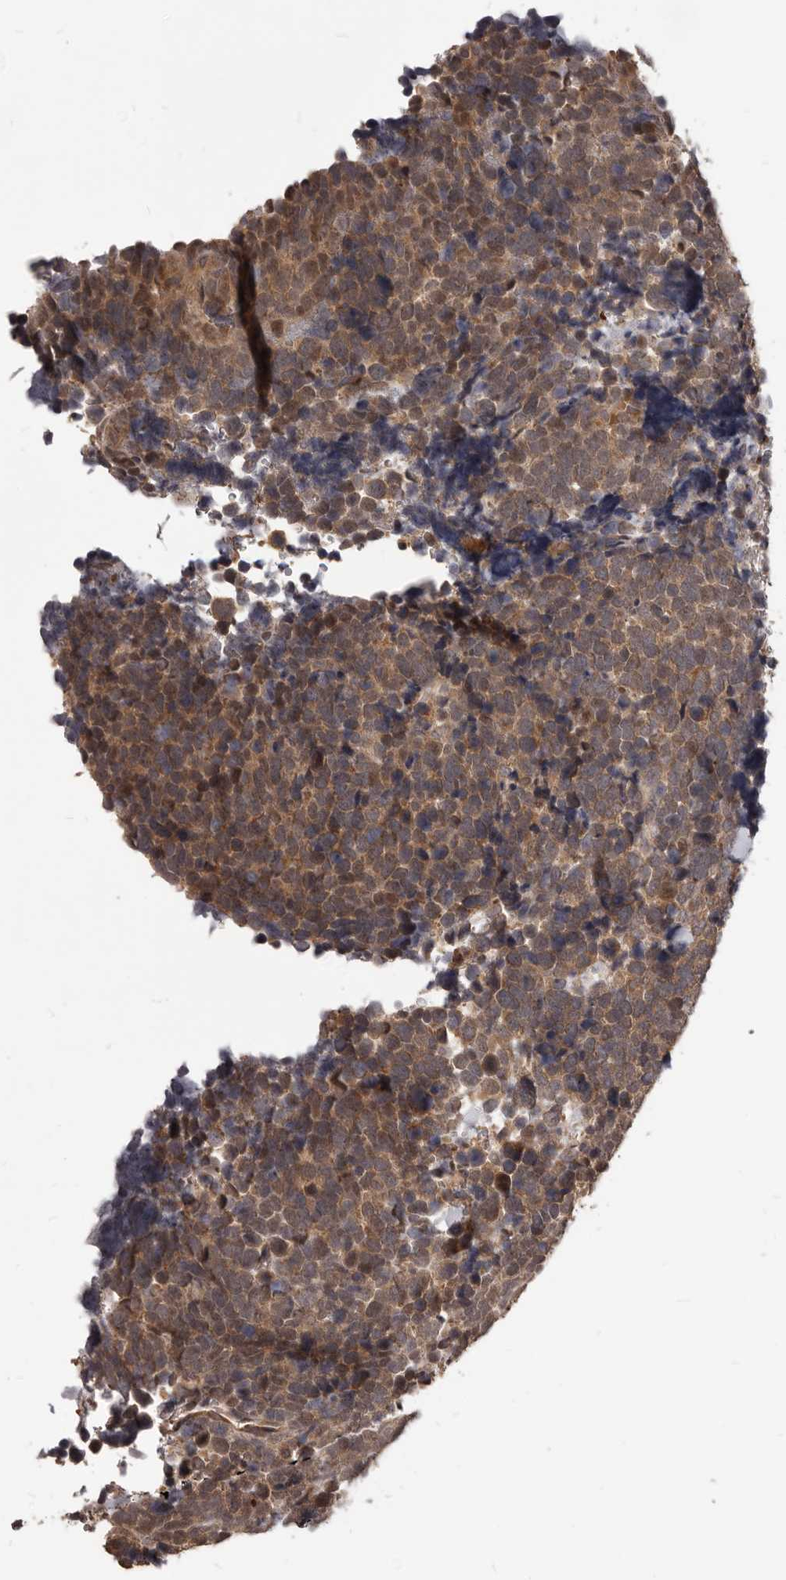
{"staining": {"intensity": "moderate", "quantity": ">75%", "location": "cytoplasmic/membranous"}, "tissue": "urothelial cancer", "cell_type": "Tumor cells", "image_type": "cancer", "snomed": [{"axis": "morphology", "description": "Urothelial carcinoma, High grade"}, {"axis": "topography", "description": "Urinary bladder"}], "caption": "Immunohistochemistry of urothelial cancer reveals medium levels of moderate cytoplasmic/membranous staining in about >75% of tumor cells. (IHC, brightfield microscopy, high magnification).", "gene": "GABPB2", "patient": {"sex": "female", "age": 82}}